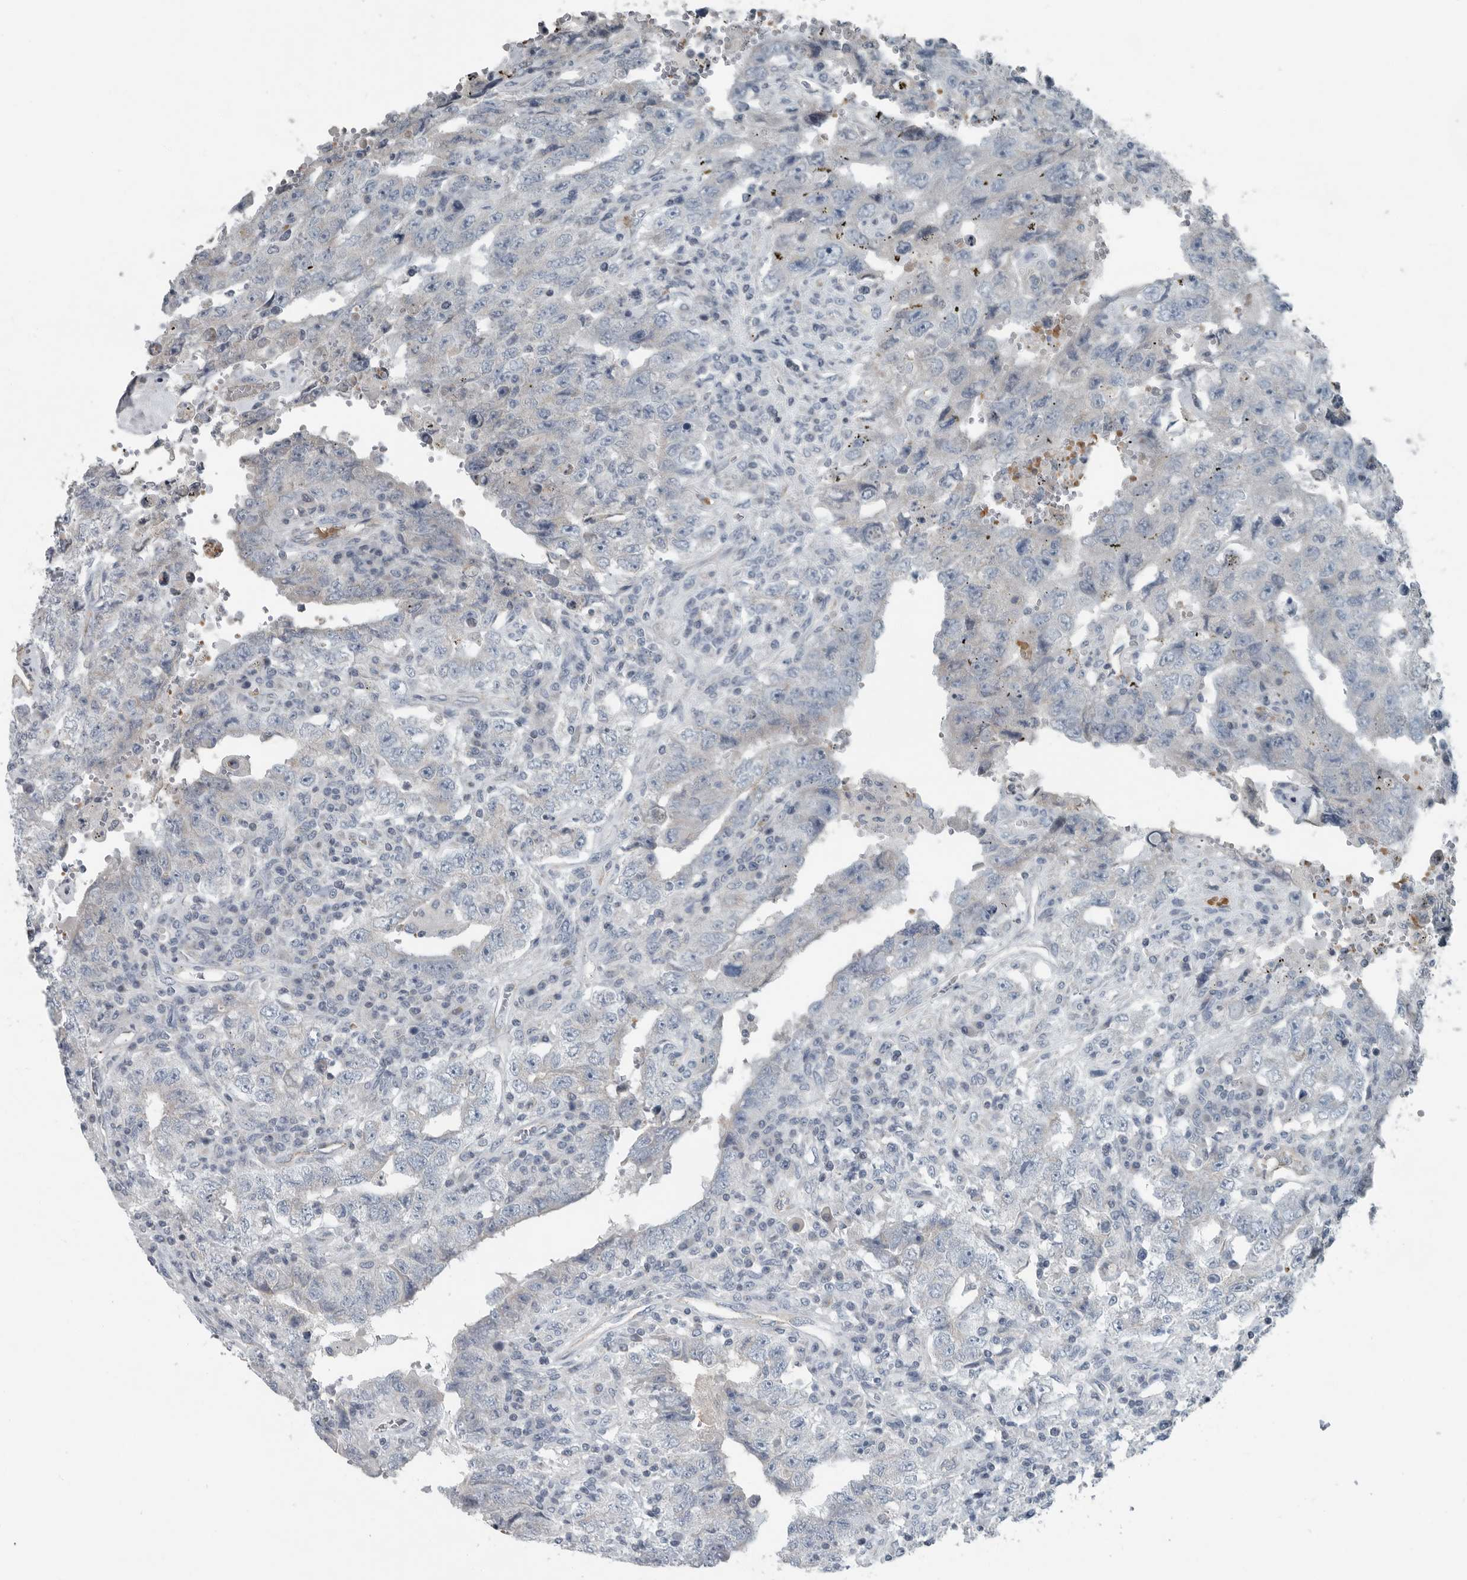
{"staining": {"intensity": "negative", "quantity": "none", "location": "none"}, "tissue": "testis cancer", "cell_type": "Tumor cells", "image_type": "cancer", "snomed": [{"axis": "morphology", "description": "Carcinoma, Embryonal, NOS"}, {"axis": "topography", "description": "Testis"}], "caption": "DAB immunohistochemical staining of embryonal carcinoma (testis) shows no significant positivity in tumor cells.", "gene": "MPP3", "patient": {"sex": "male", "age": 26}}